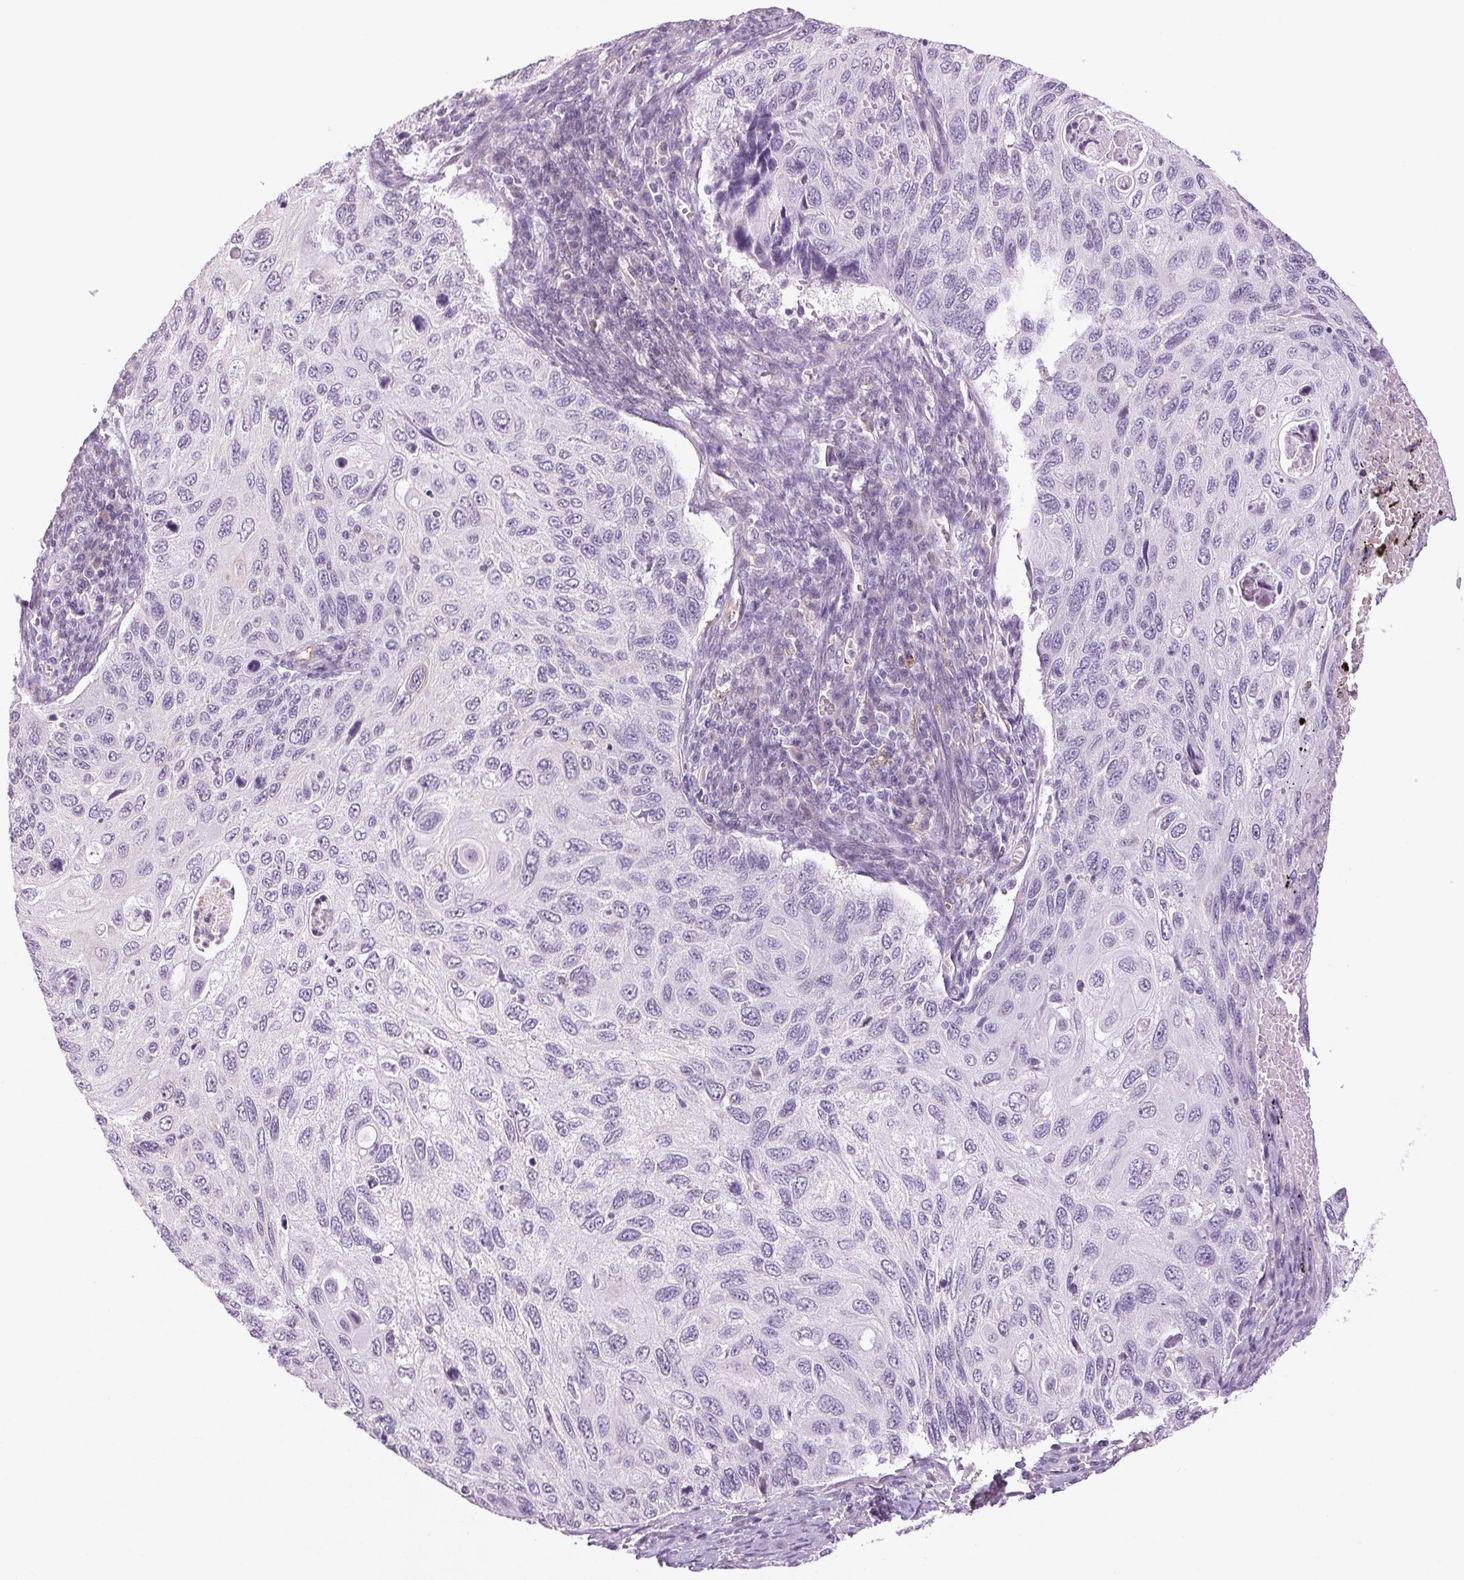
{"staining": {"intensity": "negative", "quantity": "none", "location": "none"}, "tissue": "cervical cancer", "cell_type": "Tumor cells", "image_type": "cancer", "snomed": [{"axis": "morphology", "description": "Squamous cell carcinoma, NOS"}, {"axis": "topography", "description": "Cervix"}], "caption": "Immunohistochemistry micrograph of neoplastic tissue: human cervical cancer stained with DAB (3,3'-diaminobenzidine) reveals no significant protein positivity in tumor cells. Nuclei are stained in blue.", "gene": "DNAJC6", "patient": {"sex": "female", "age": 70}}